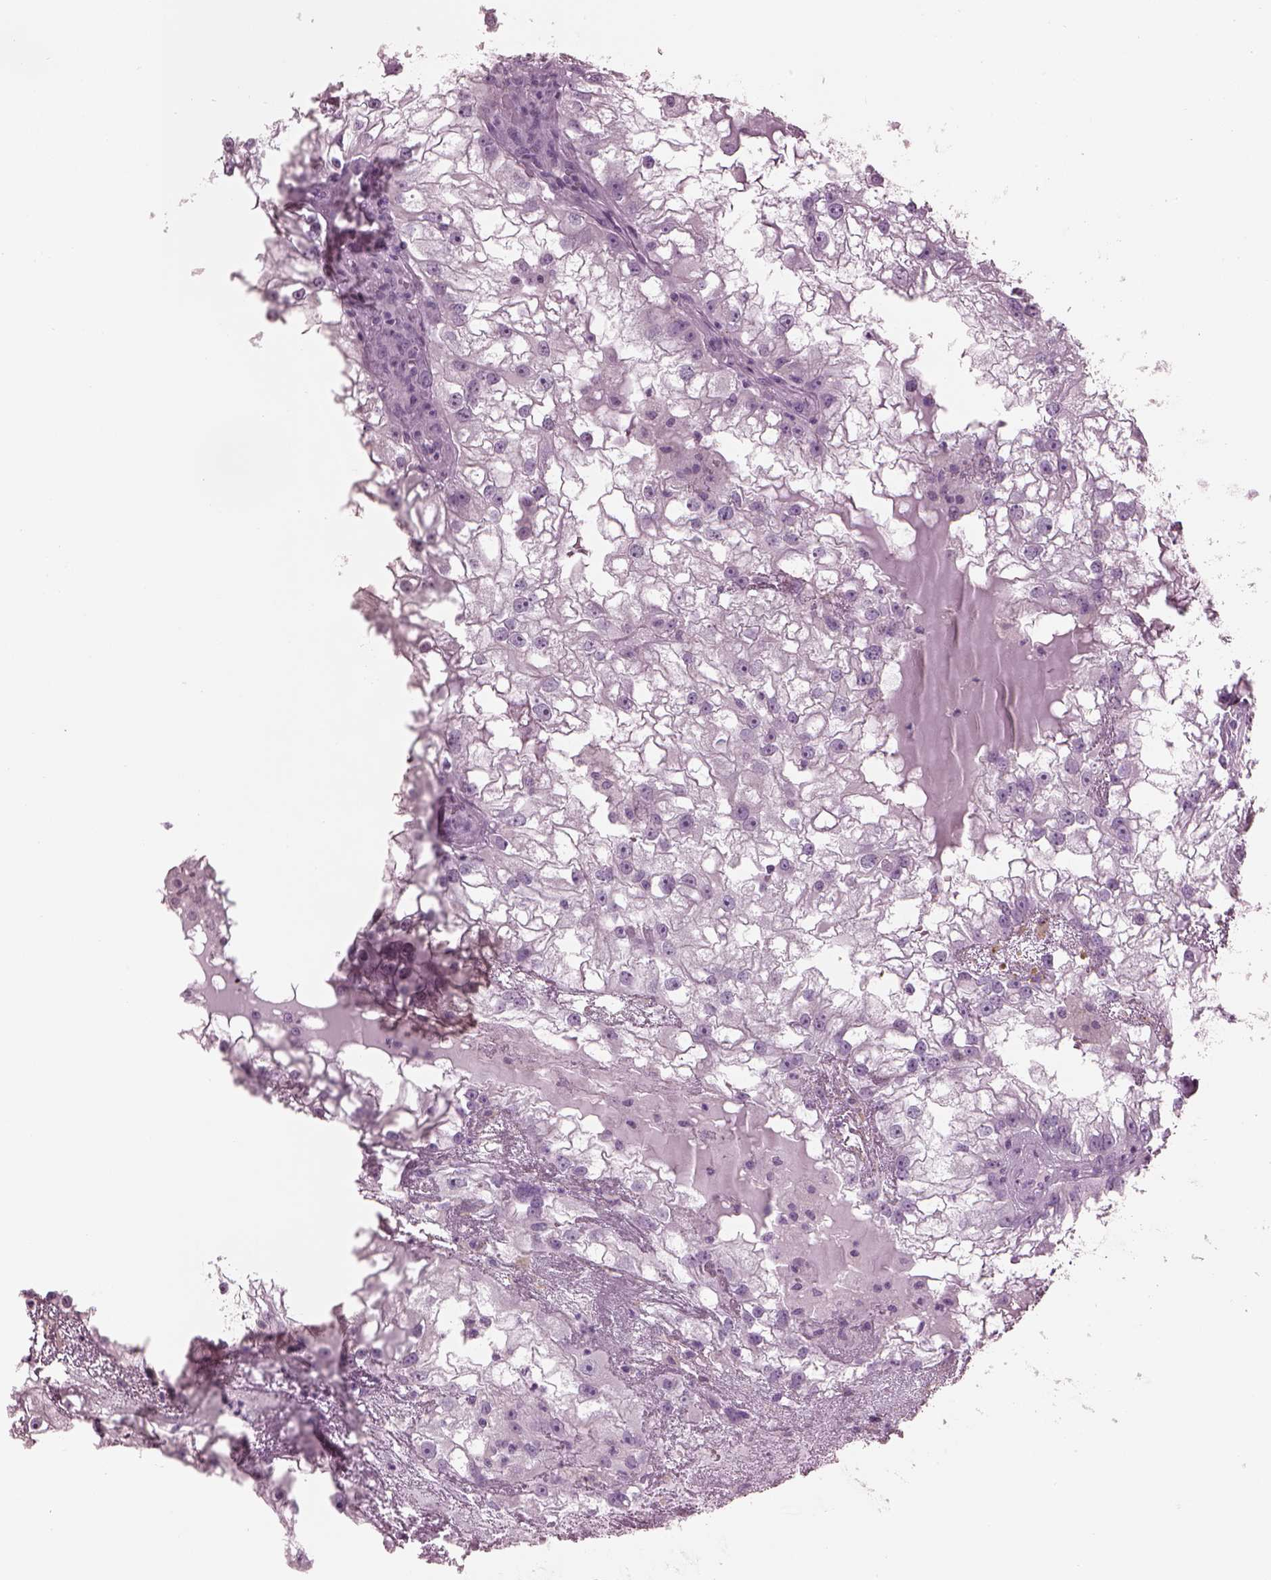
{"staining": {"intensity": "negative", "quantity": "none", "location": "none"}, "tissue": "renal cancer", "cell_type": "Tumor cells", "image_type": "cancer", "snomed": [{"axis": "morphology", "description": "Adenocarcinoma, NOS"}, {"axis": "topography", "description": "Kidney"}], "caption": "A micrograph of renal cancer (adenocarcinoma) stained for a protein displays no brown staining in tumor cells. (DAB immunohistochemistry (IHC), high magnification).", "gene": "HYDIN", "patient": {"sex": "male", "age": 59}}